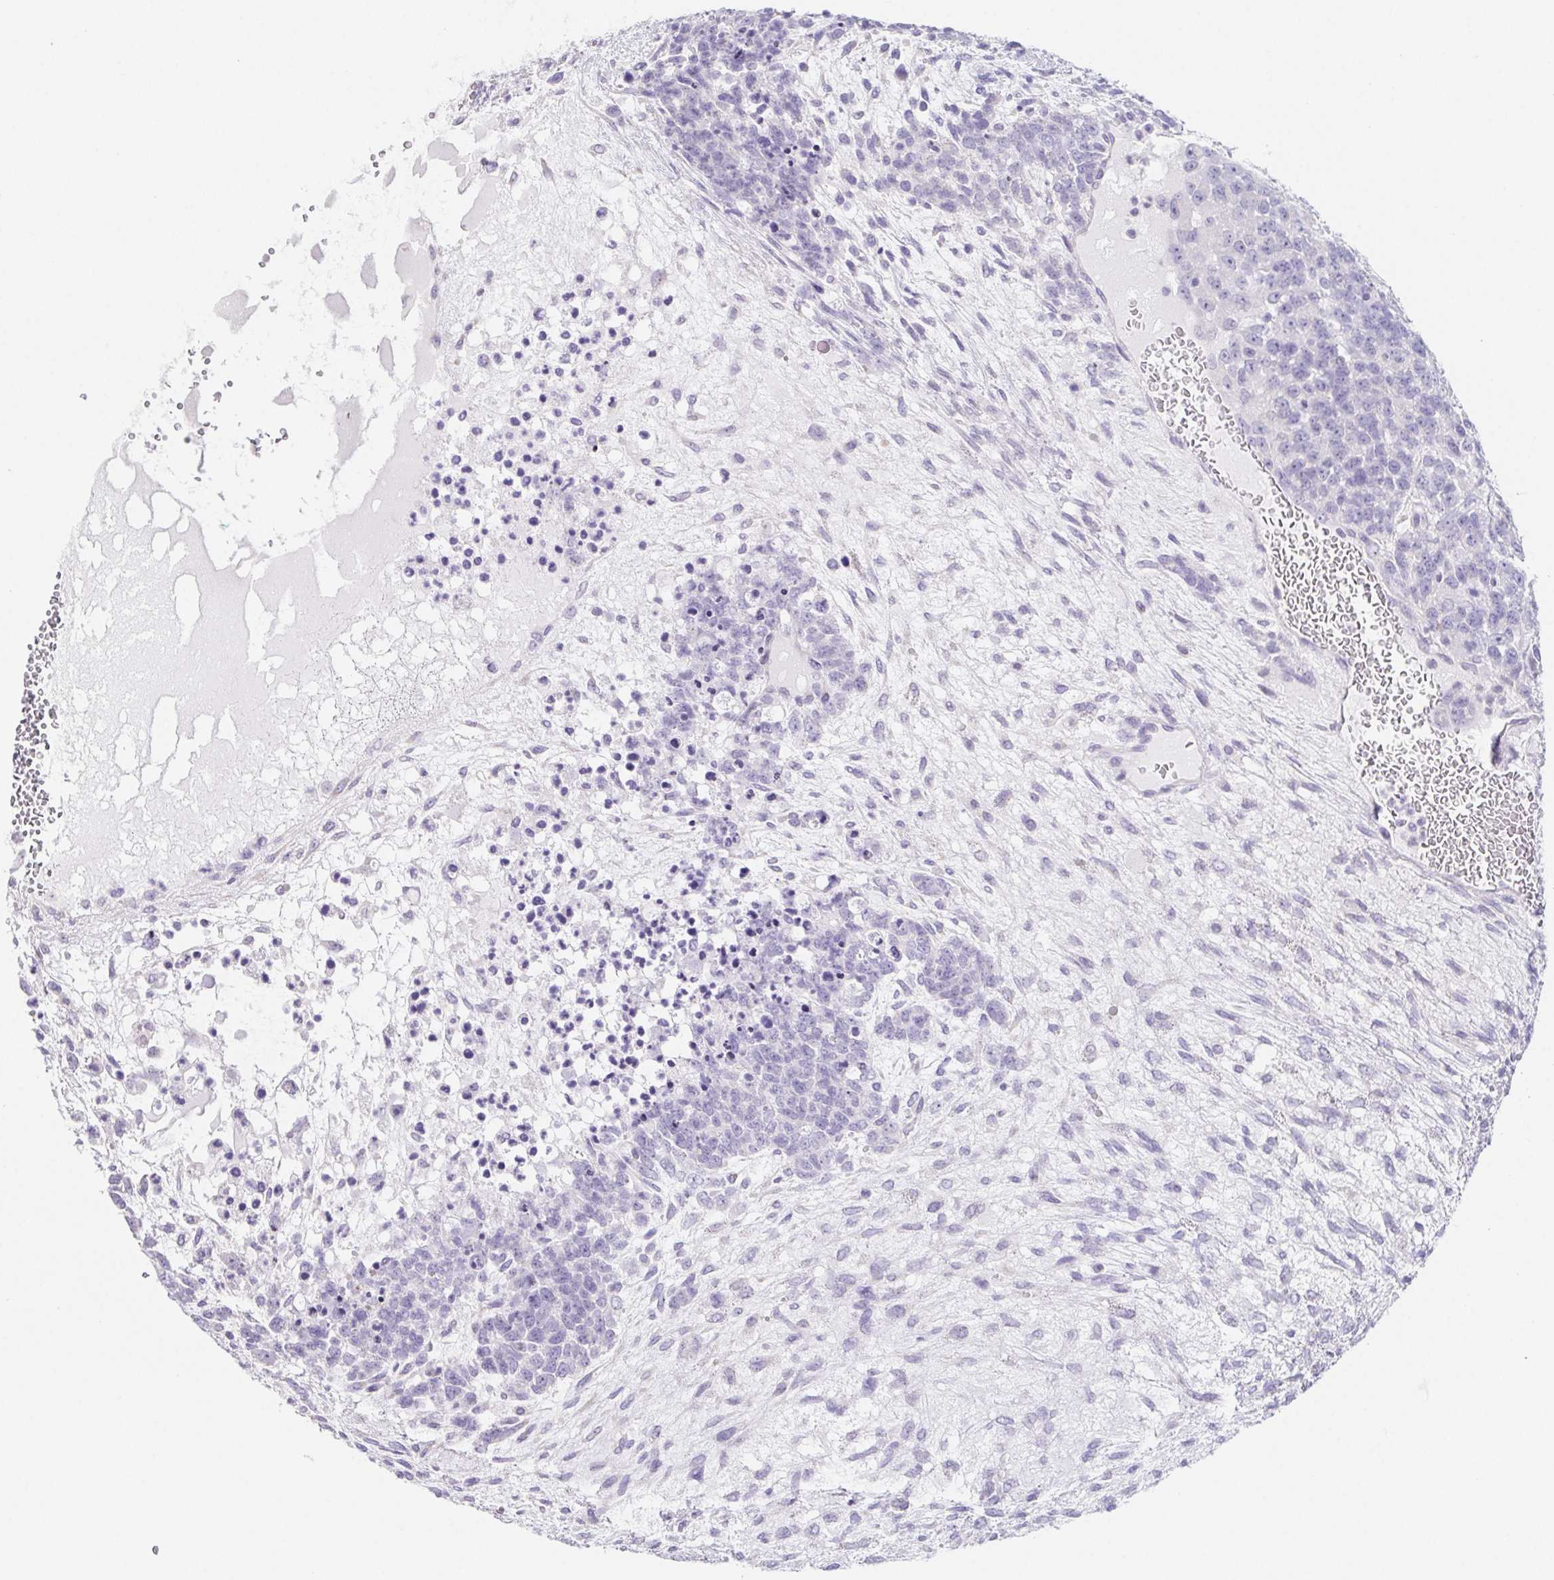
{"staining": {"intensity": "negative", "quantity": "none", "location": "none"}, "tissue": "testis cancer", "cell_type": "Tumor cells", "image_type": "cancer", "snomed": [{"axis": "morphology", "description": "Carcinoma, Embryonal, NOS"}, {"axis": "topography", "description": "Testis"}], "caption": "Embryonal carcinoma (testis) was stained to show a protein in brown. There is no significant staining in tumor cells. (Immunohistochemistry, brightfield microscopy, high magnification).", "gene": "HDGFL1", "patient": {"sex": "male", "age": 23}}